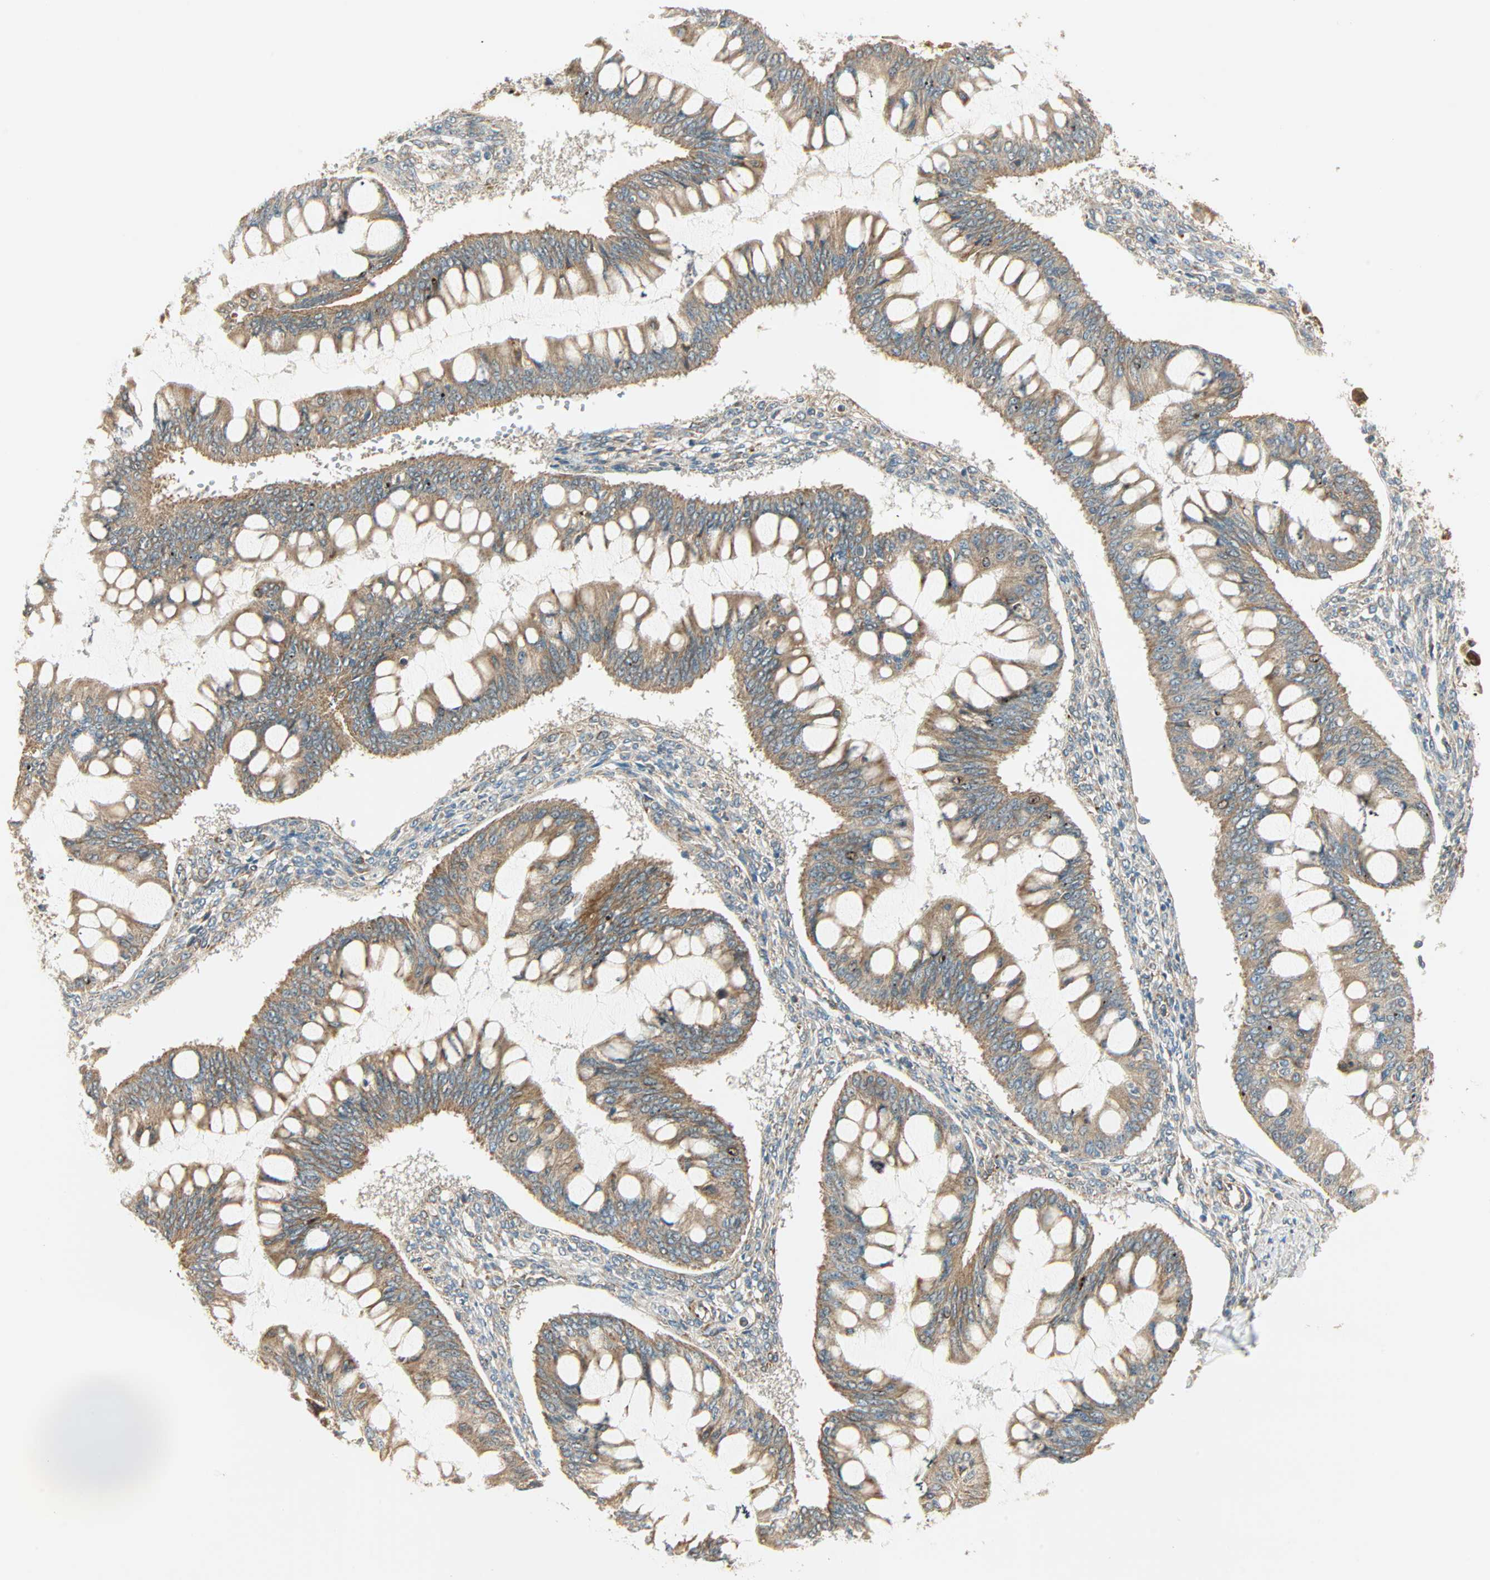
{"staining": {"intensity": "moderate", "quantity": ">75%", "location": "cytoplasmic/membranous"}, "tissue": "ovarian cancer", "cell_type": "Tumor cells", "image_type": "cancer", "snomed": [{"axis": "morphology", "description": "Cystadenocarcinoma, mucinous, NOS"}, {"axis": "topography", "description": "Ovary"}], "caption": "About >75% of tumor cells in human ovarian cancer (mucinous cystadenocarcinoma) exhibit moderate cytoplasmic/membranous protein expression as visualized by brown immunohistochemical staining.", "gene": "PNPLA6", "patient": {"sex": "female", "age": 73}}